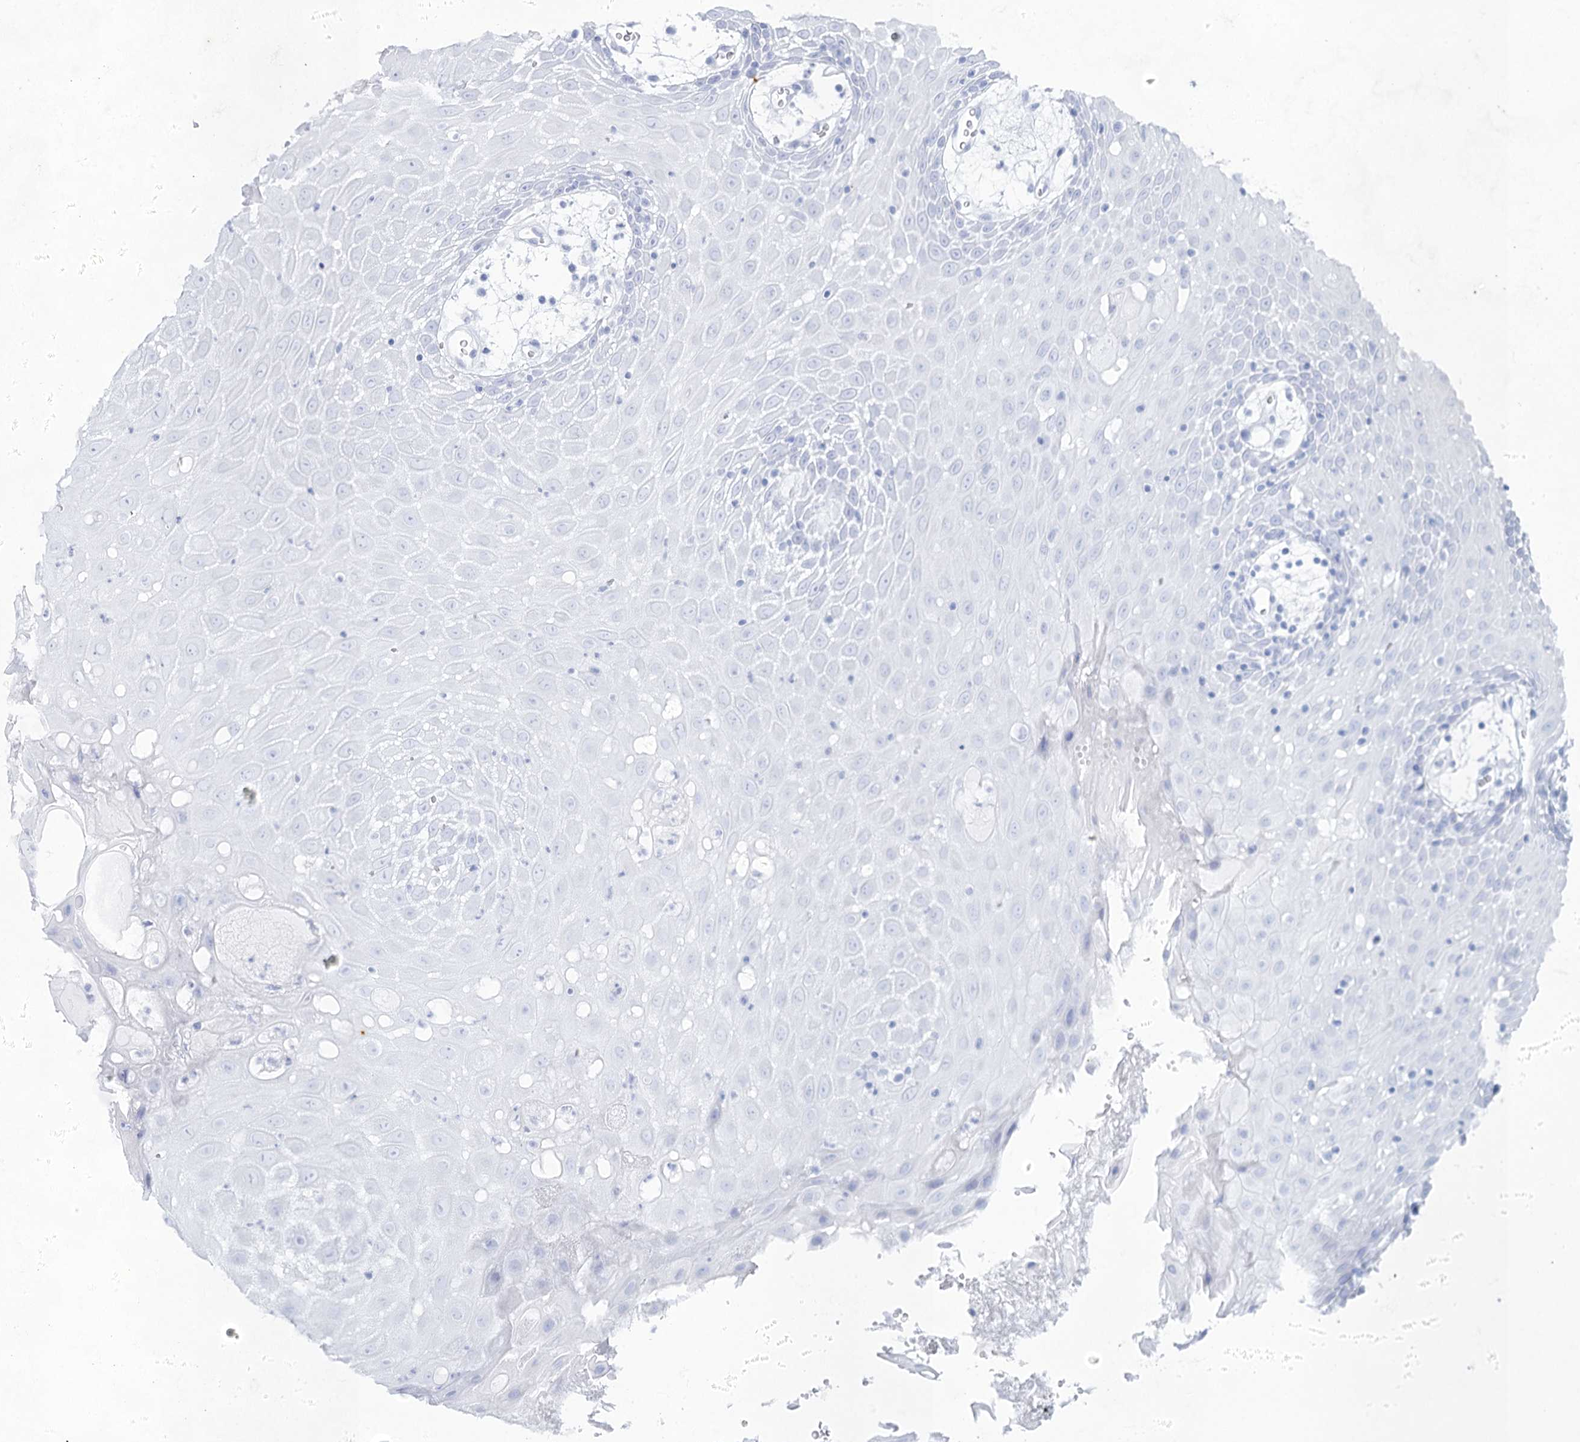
{"staining": {"intensity": "negative", "quantity": "none", "location": "none"}, "tissue": "oral mucosa", "cell_type": "Squamous epithelial cells", "image_type": "normal", "snomed": [{"axis": "morphology", "description": "Normal tissue, NOS"}, {"axis": "topography", "description": "Skeletal muscle"}, {"axis": "topography", "description": "Oral tissue"}, {"axis": "topography", "description": "Salivary gland"}, {"axis": "topography", "description": "Peripheral nerve tissue"}], "caption": "Photomicrograph shows no protein staining in squamous epithelial cells of unremarkable oral mucosa.", "gene": "ACRV1", "patient": {"sex": "male", "age": 54}}